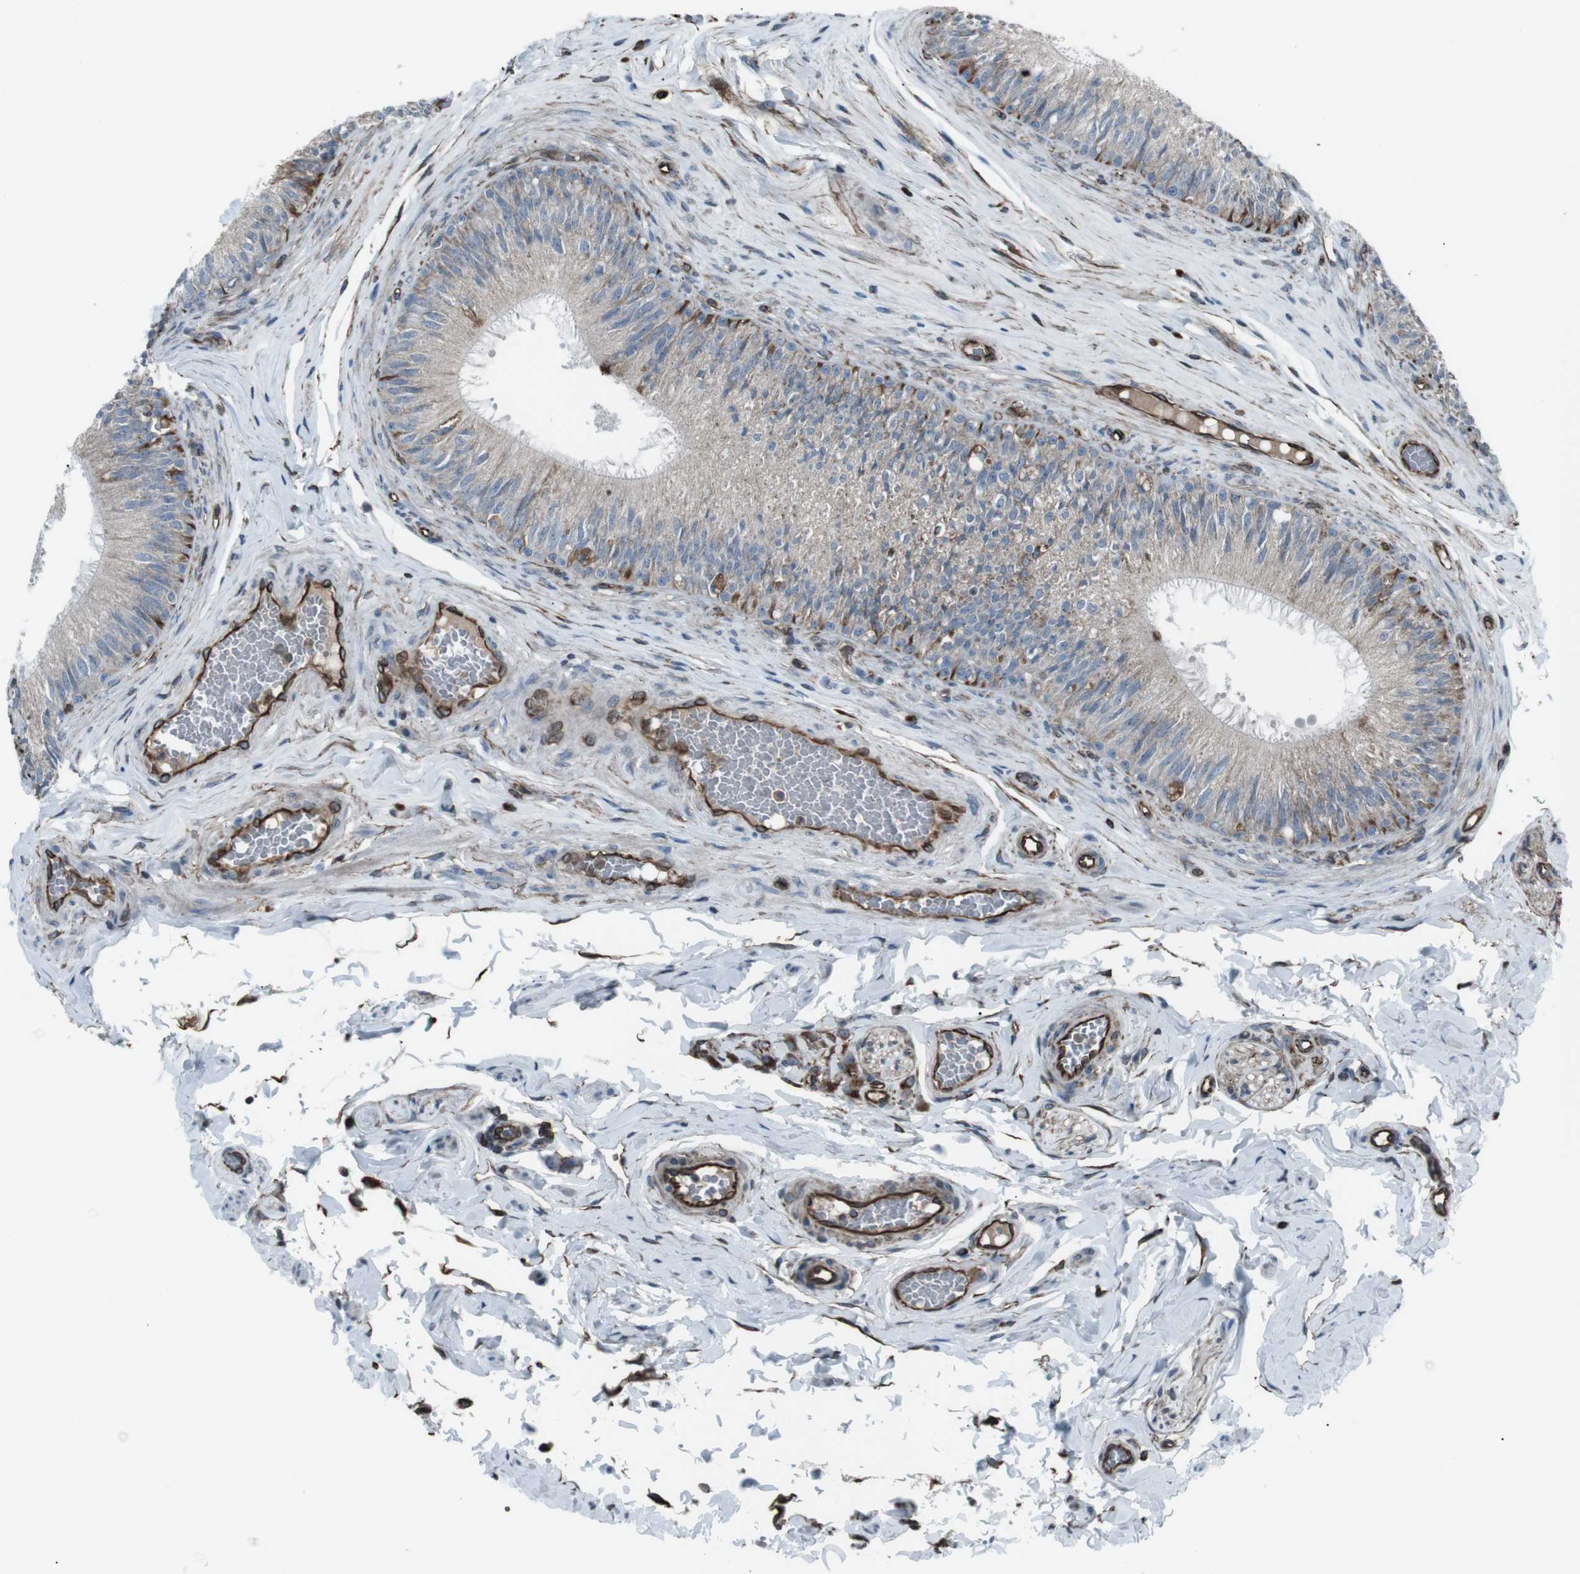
{"staining": {"intensity": "strong", "quantity": "25%-75%", "location": "cytoplasmic/membranous"}, "tissue": "epididymis", "cell_type": "Glandular cells", "image_type": "normal", "snomed": [{"axis": "morphology", "description": "Normal tissue, NOS"}, {"axis": "topography", "description": "Testis"}, {"axis": "topography", "description": "Epididymis"}], "caption": "Epididymis stained with IHC demonstrates strong cytoplasmic/membranous expression in approximately 25%-75% of glandular cells.", "gene": "TMEM141", "patient": {"sex": "male", "age": 36}}